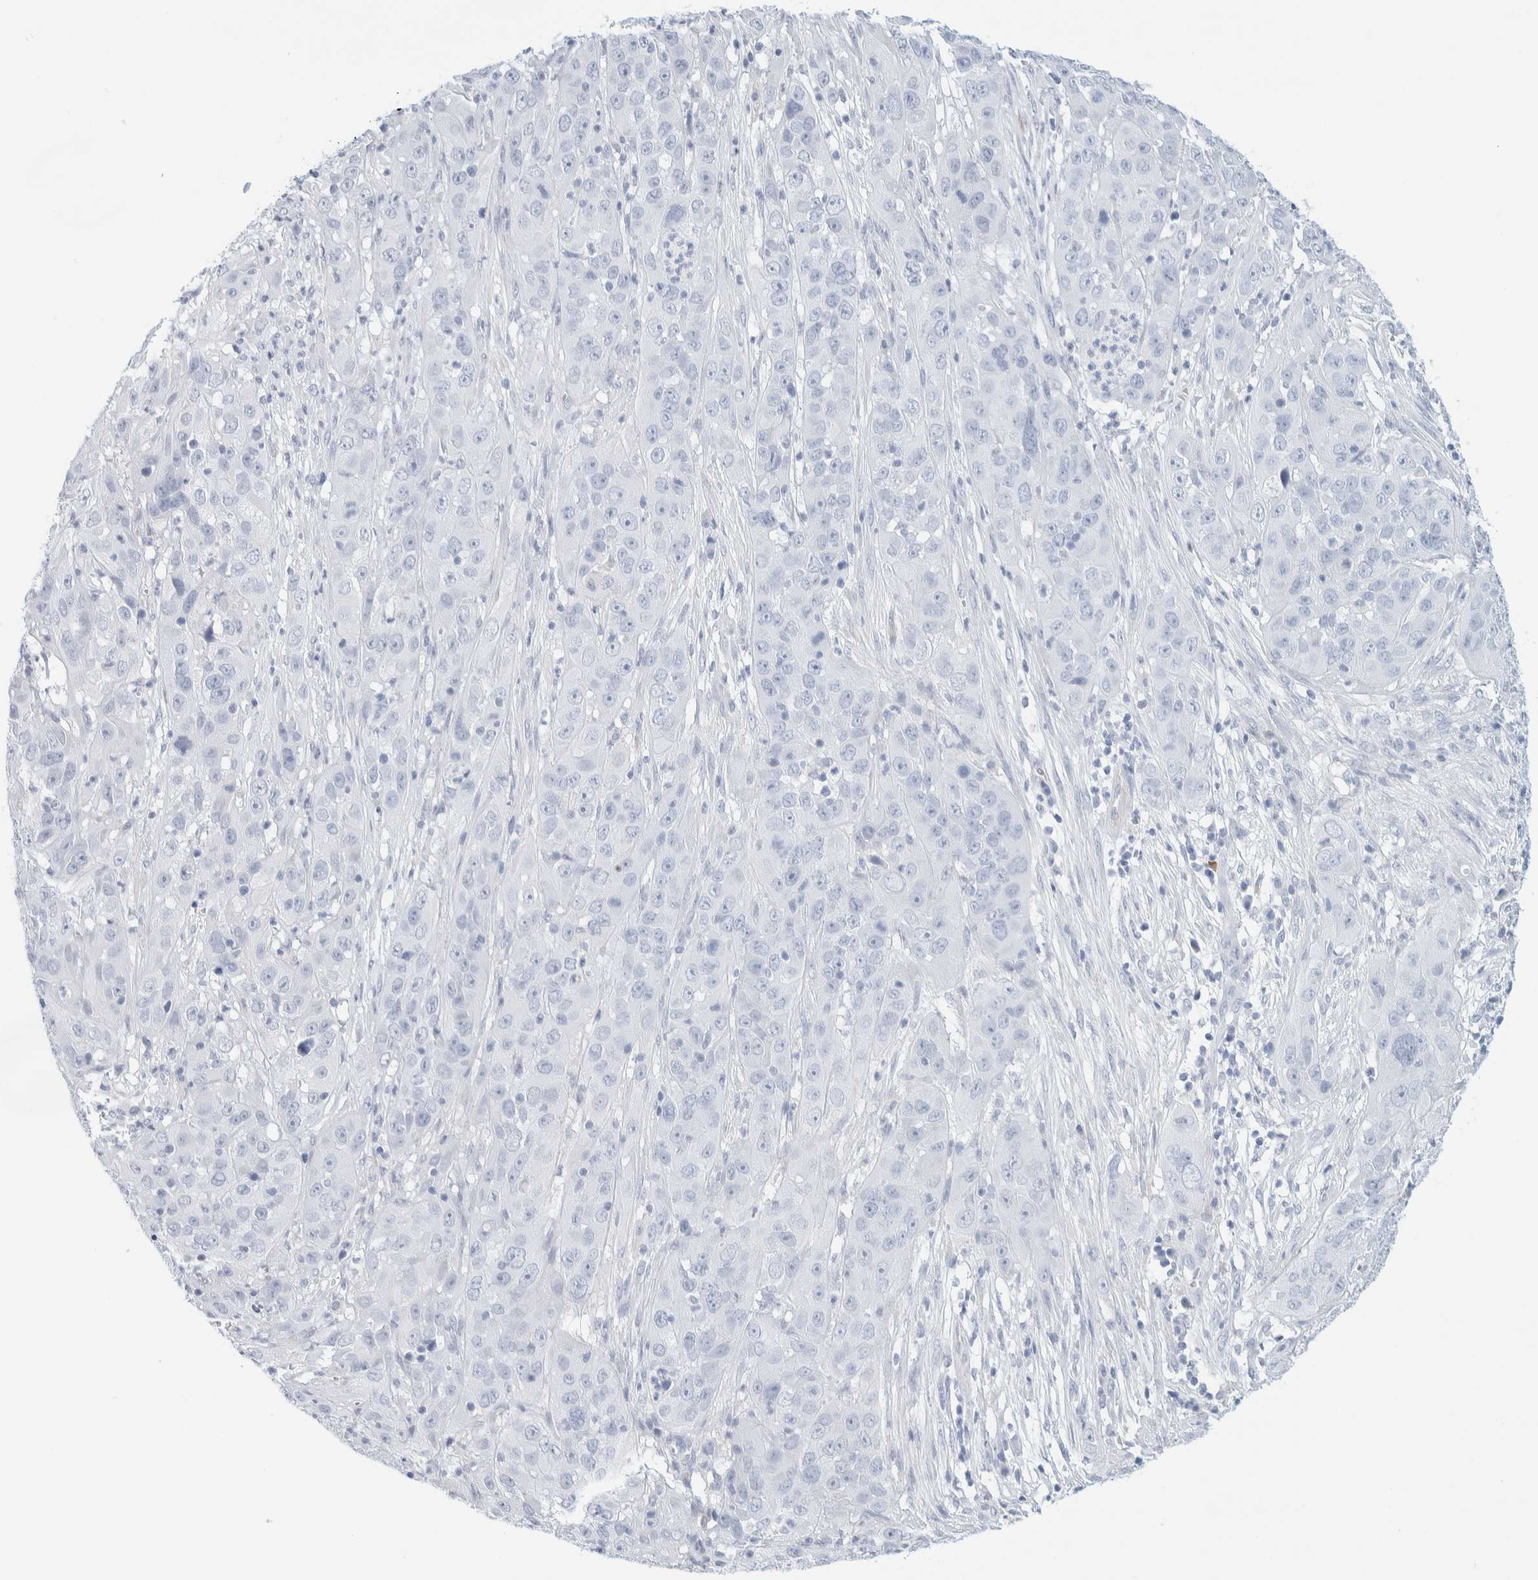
{"staining": {"intensity": "negative", "quantity": "none", "location": "none"}, "tissue": "cervical cancer", "cell_type": "Tumor cells", "image_type": "cancer", "snomed": [{"axis": "morphology", "description": "Squamous cell carcinoma, NOS"}, {"axis": "topography", "description": "Cervix"}], "caption": "IHC of human cervical squamous cell carcinoma demonstrates no staining in tumor cells.", "gene": "ATCAY", "patient": {"sex": "female", "age": 32}}